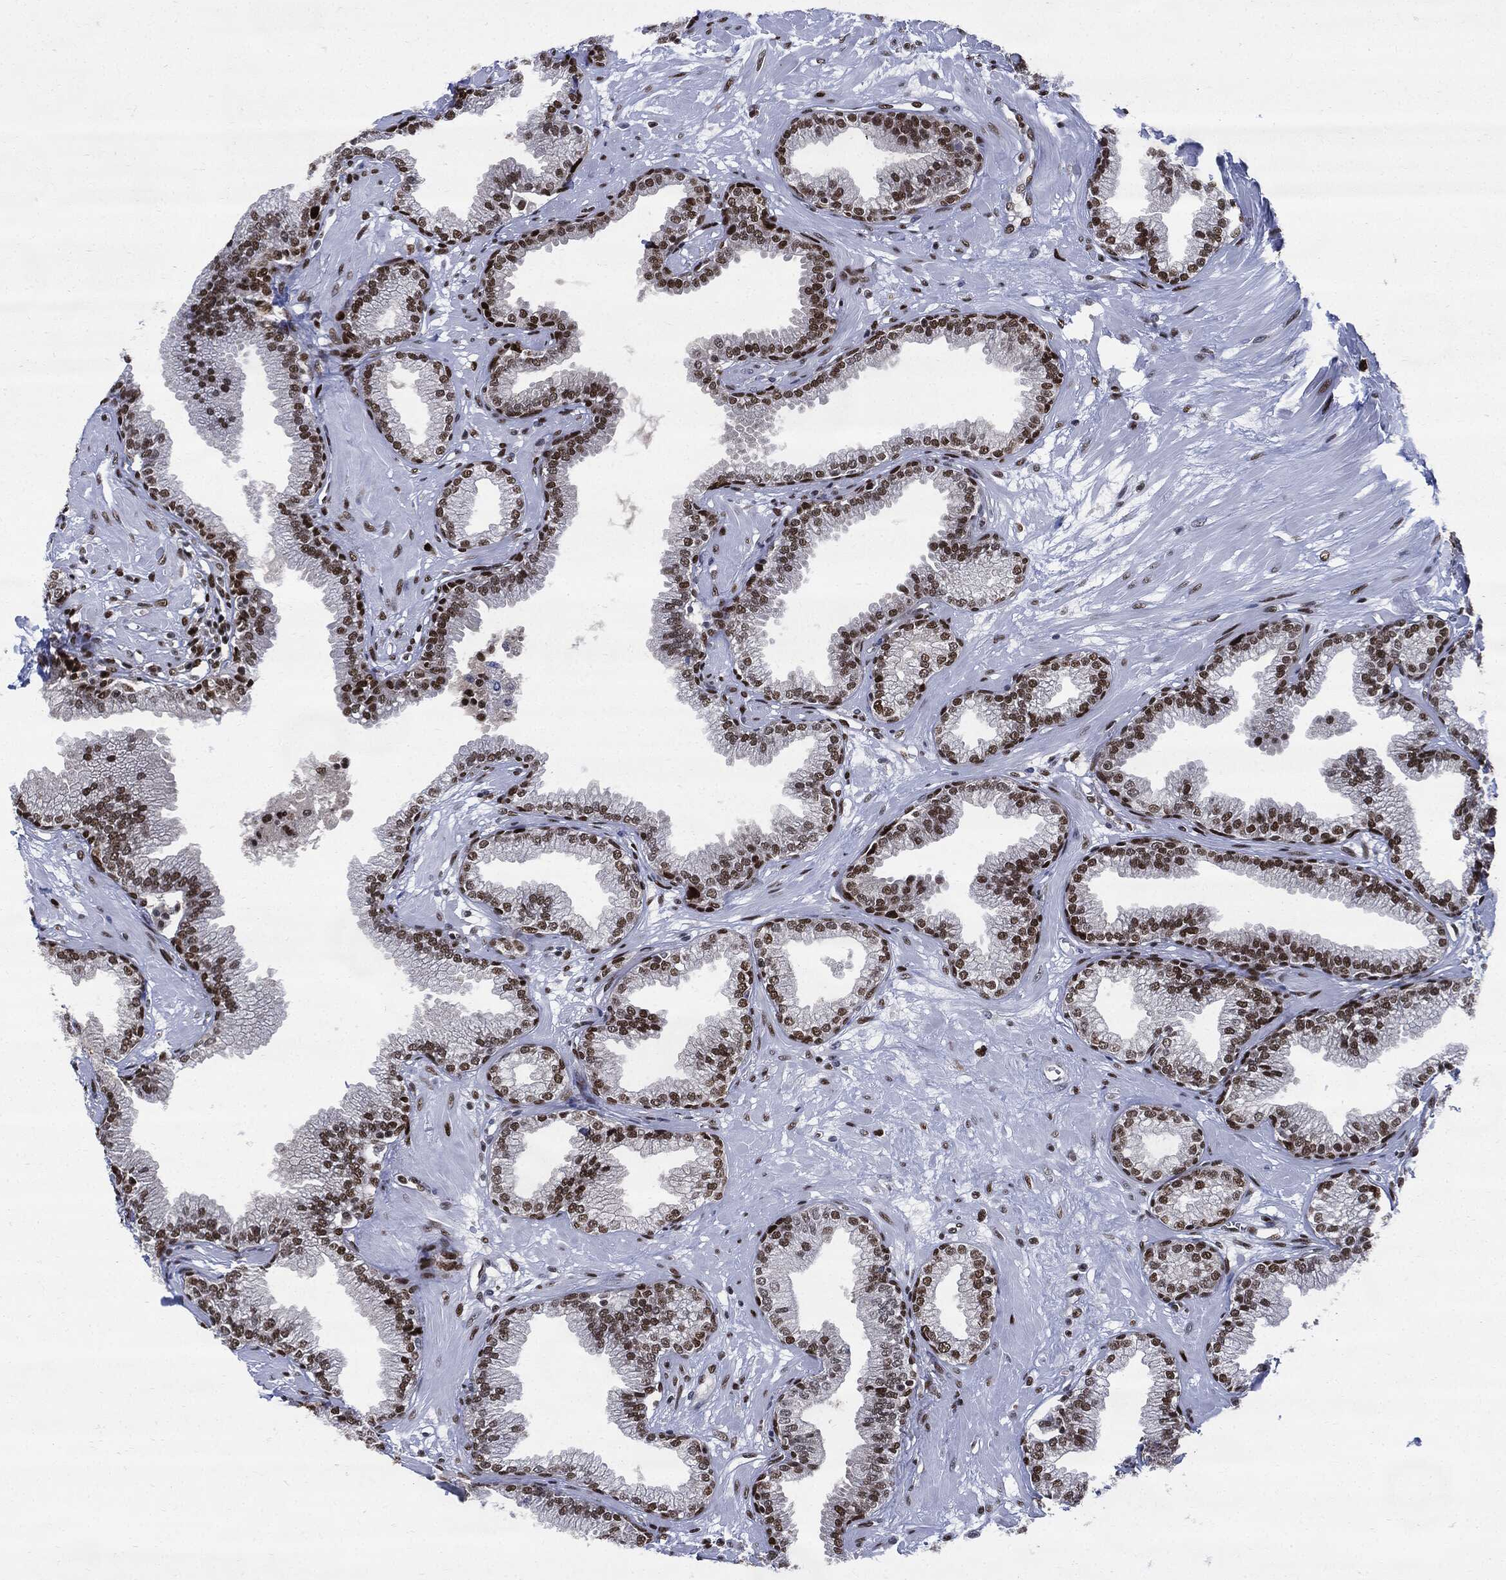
{"staining": {"intensity": "strong", "quantity": ">75%", "location": "nuclear"}, "tissue": "prostate", "cell_type": "Glandular cells", "image_type": "normal", "snomed": [{"axis": "morphology", "description": "Normal tissue, NOS"}, {"axis": "topography", "description": "Prostate"}], "caption": "Normal prostate was stained to show a protein in brown. There is high levels of strong nuclear staining in about >75% of glandular cells. The staining was performed using DAB to visualize the protein expression in brown, while the nuclei were stained in blue with hematoxylin (Magnification: 20x).", "gene": "PCNA", "patient": {"sex": "male", "age": 64}}